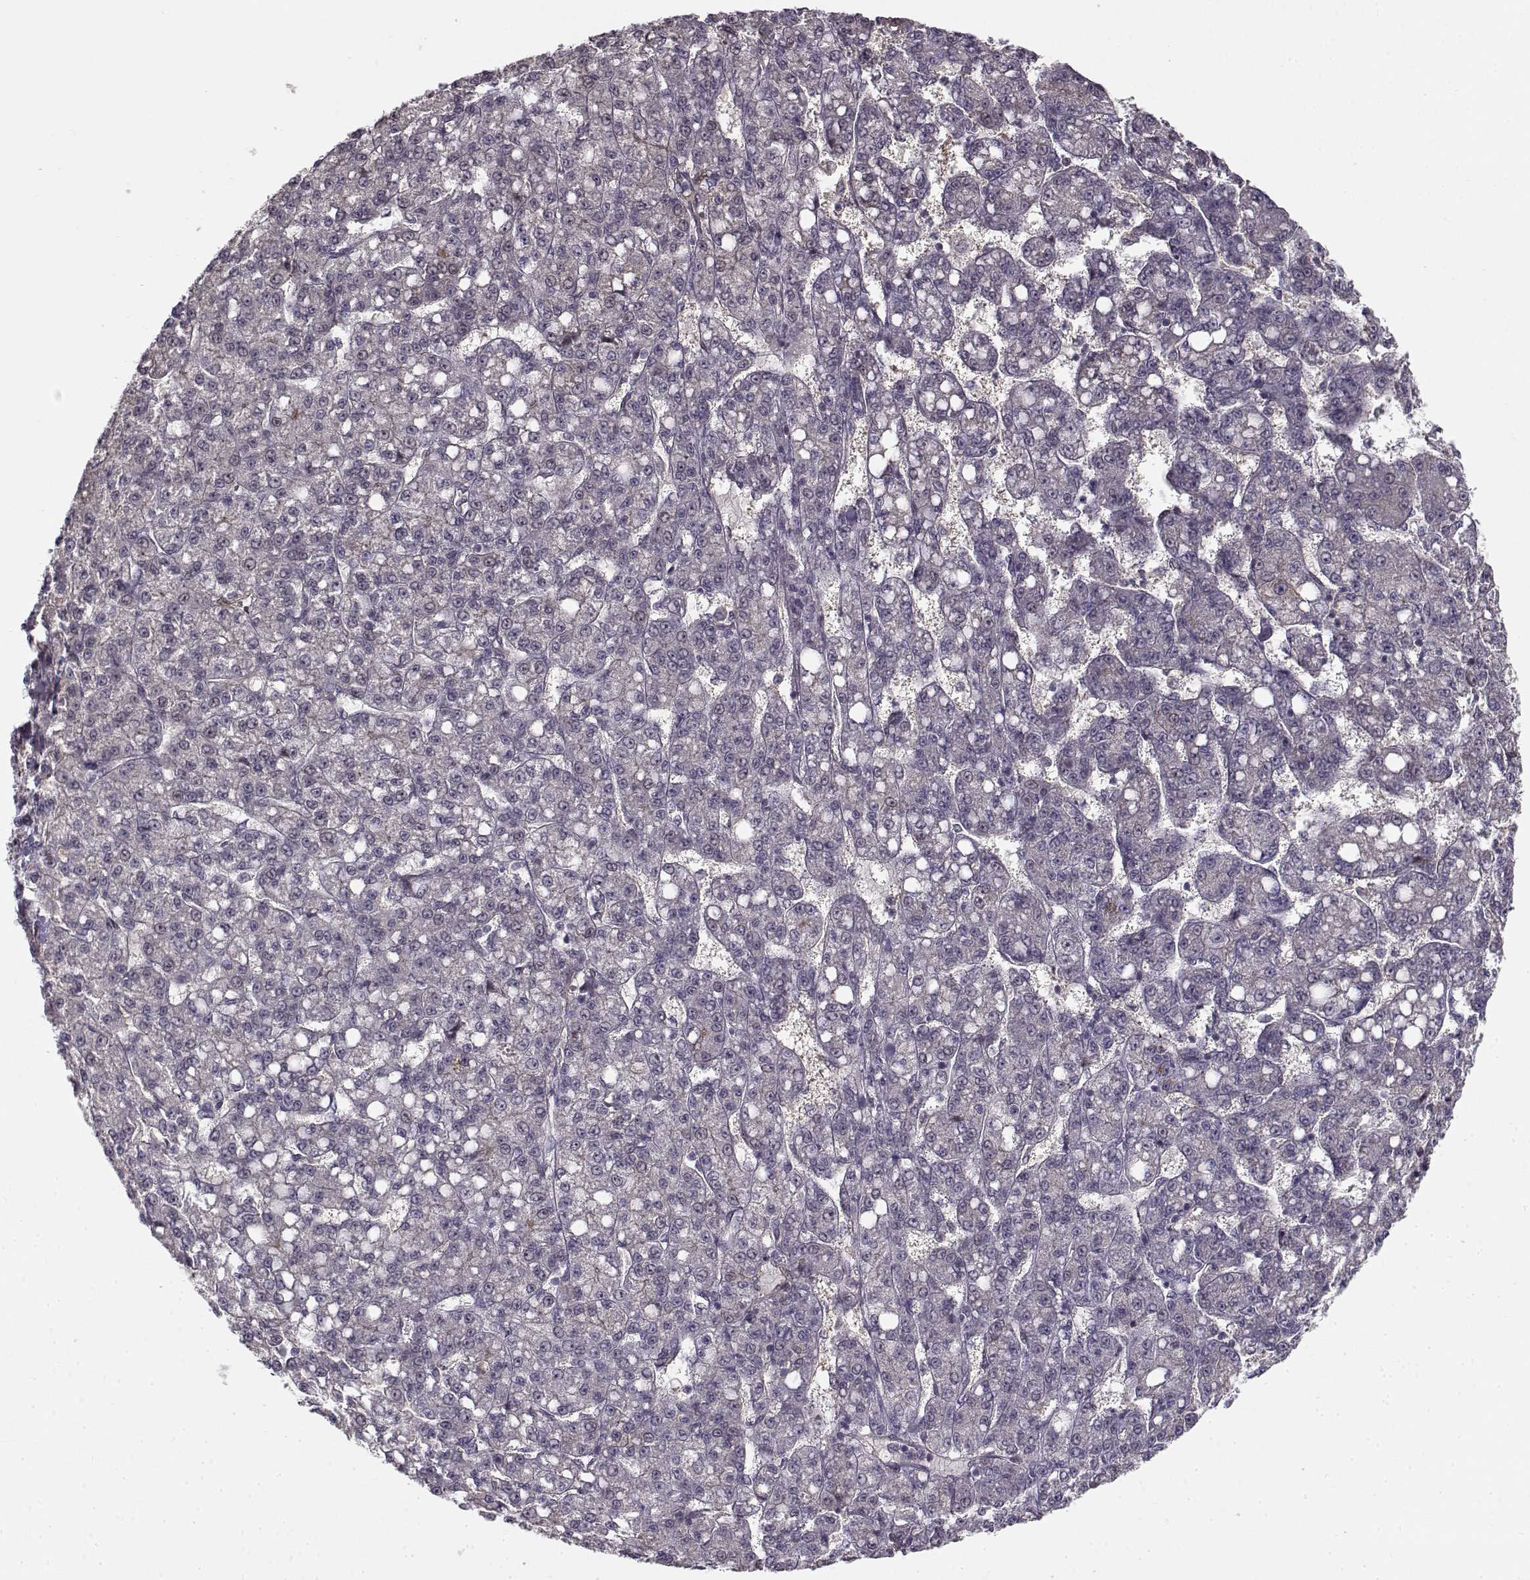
{"staining": {"intensity": "negative", "quantity": "none", "location": "none"}, "tissue": "liver cancer", "cell_type": "Tumor cells", "image_type": "cancer", "snomed": [{"axis": "morphology", "description": "Carcinoma, Hepatocellular, NOS"}, {"axis": "topography", "description": "Liver"}], "caption": "A high-resolution photomicrograph shows immunohistochemistry staining of liver cancer, which displays no significant expression in tumor cells.", "gene": "RGS9BP", "patient": {"sex": "female", "age": 65}}